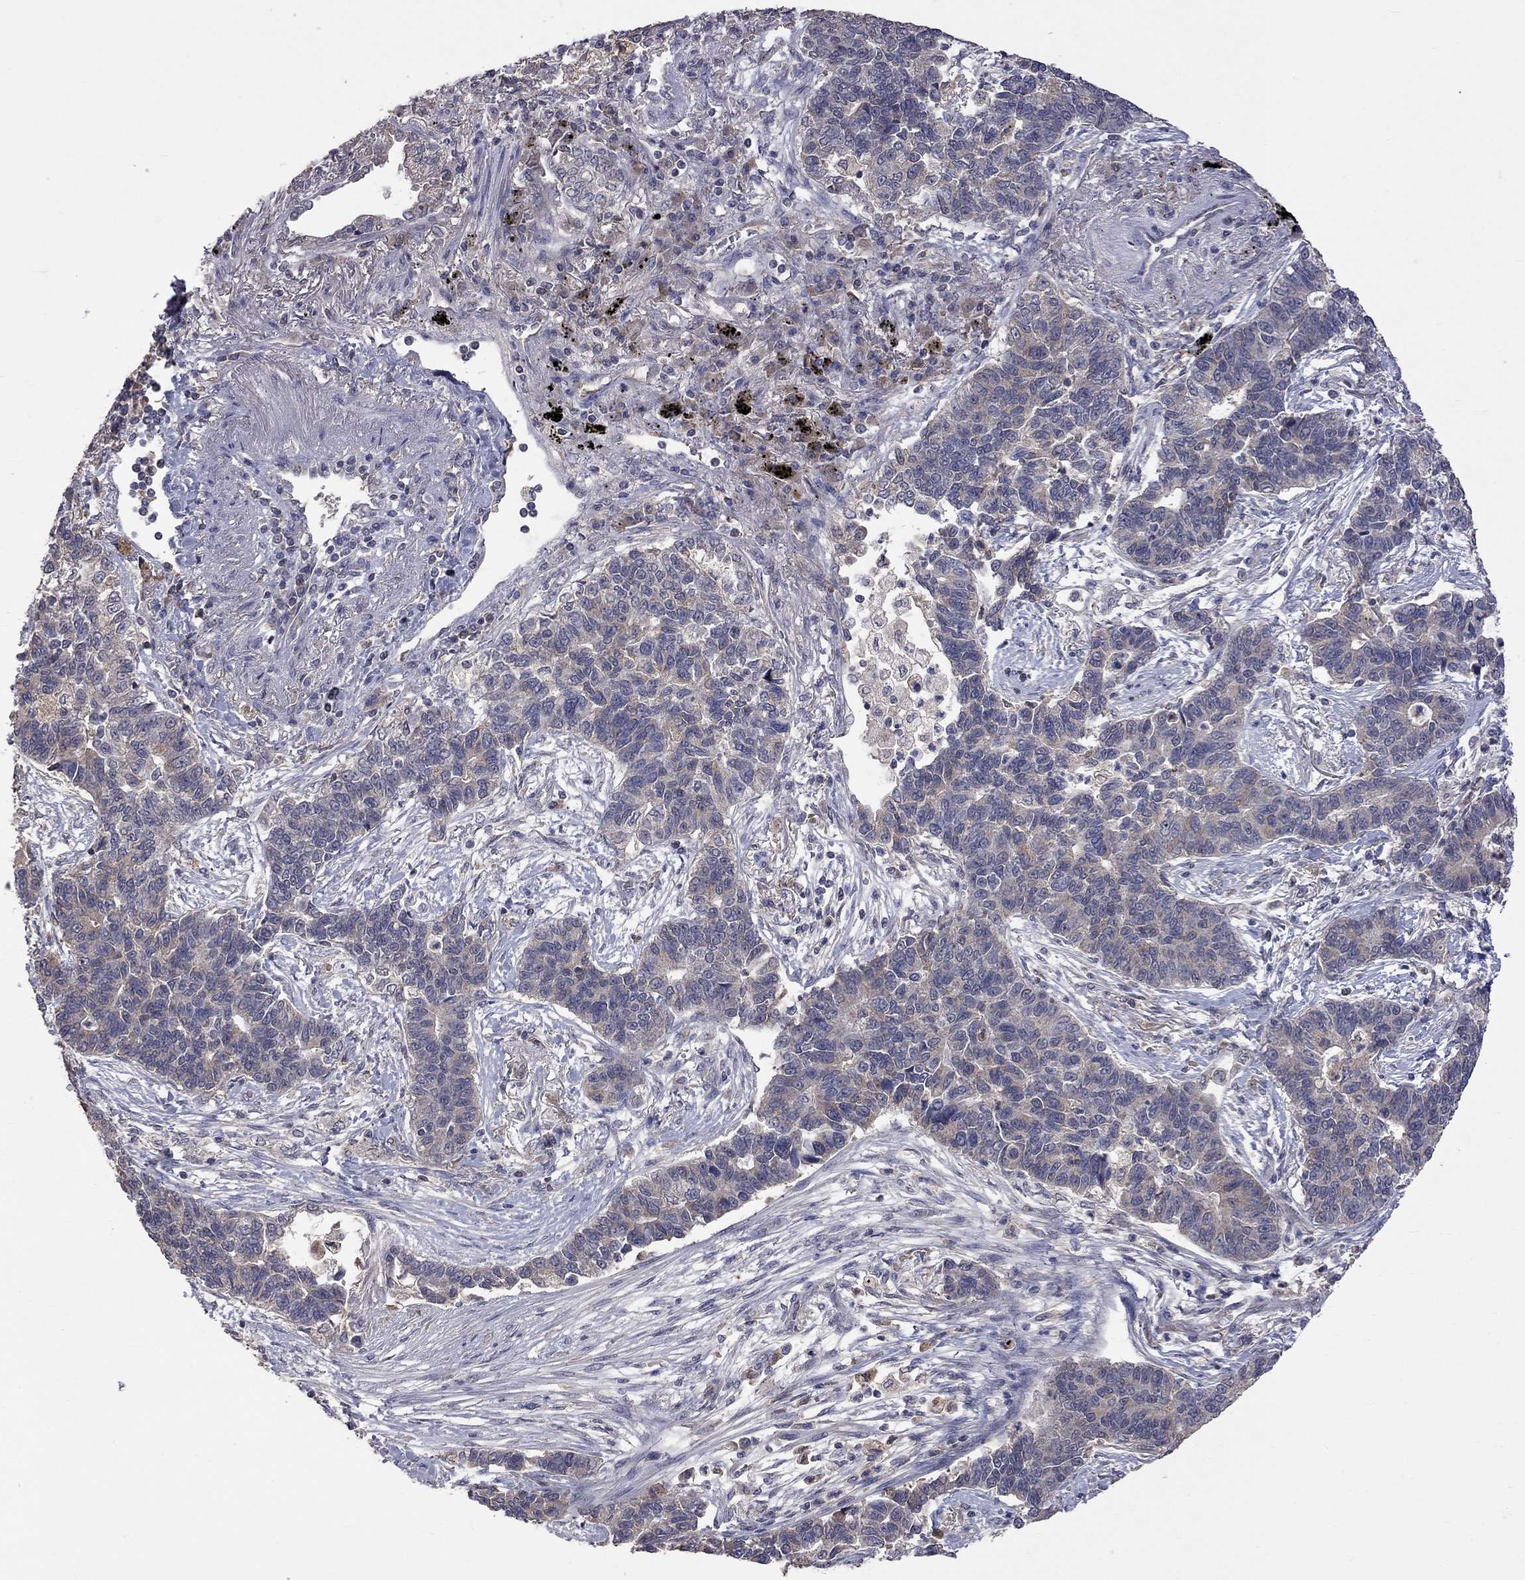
{"staining": {"intensity": "weak", "quantity": "25%-75%", "location": "cytoplasmic/membranous"}, "tissue": "lung cancer", "cell_type": "Tumor cells", "image_type": "cancer", "snomed": [{"axis": "morphology", "description": "Adenocarcinoma, NOS"}, {"axis": "topography", "description": "Lung"}], "caption": "There is low levels of weak cytoplasmic/membranous staining in tumor cells of adenocarcinoma (lung), as demonstrated by immunohistochemical staining (brown color).", "gene": "HTR6", "patient": {"sex": "female", "age": 57}}